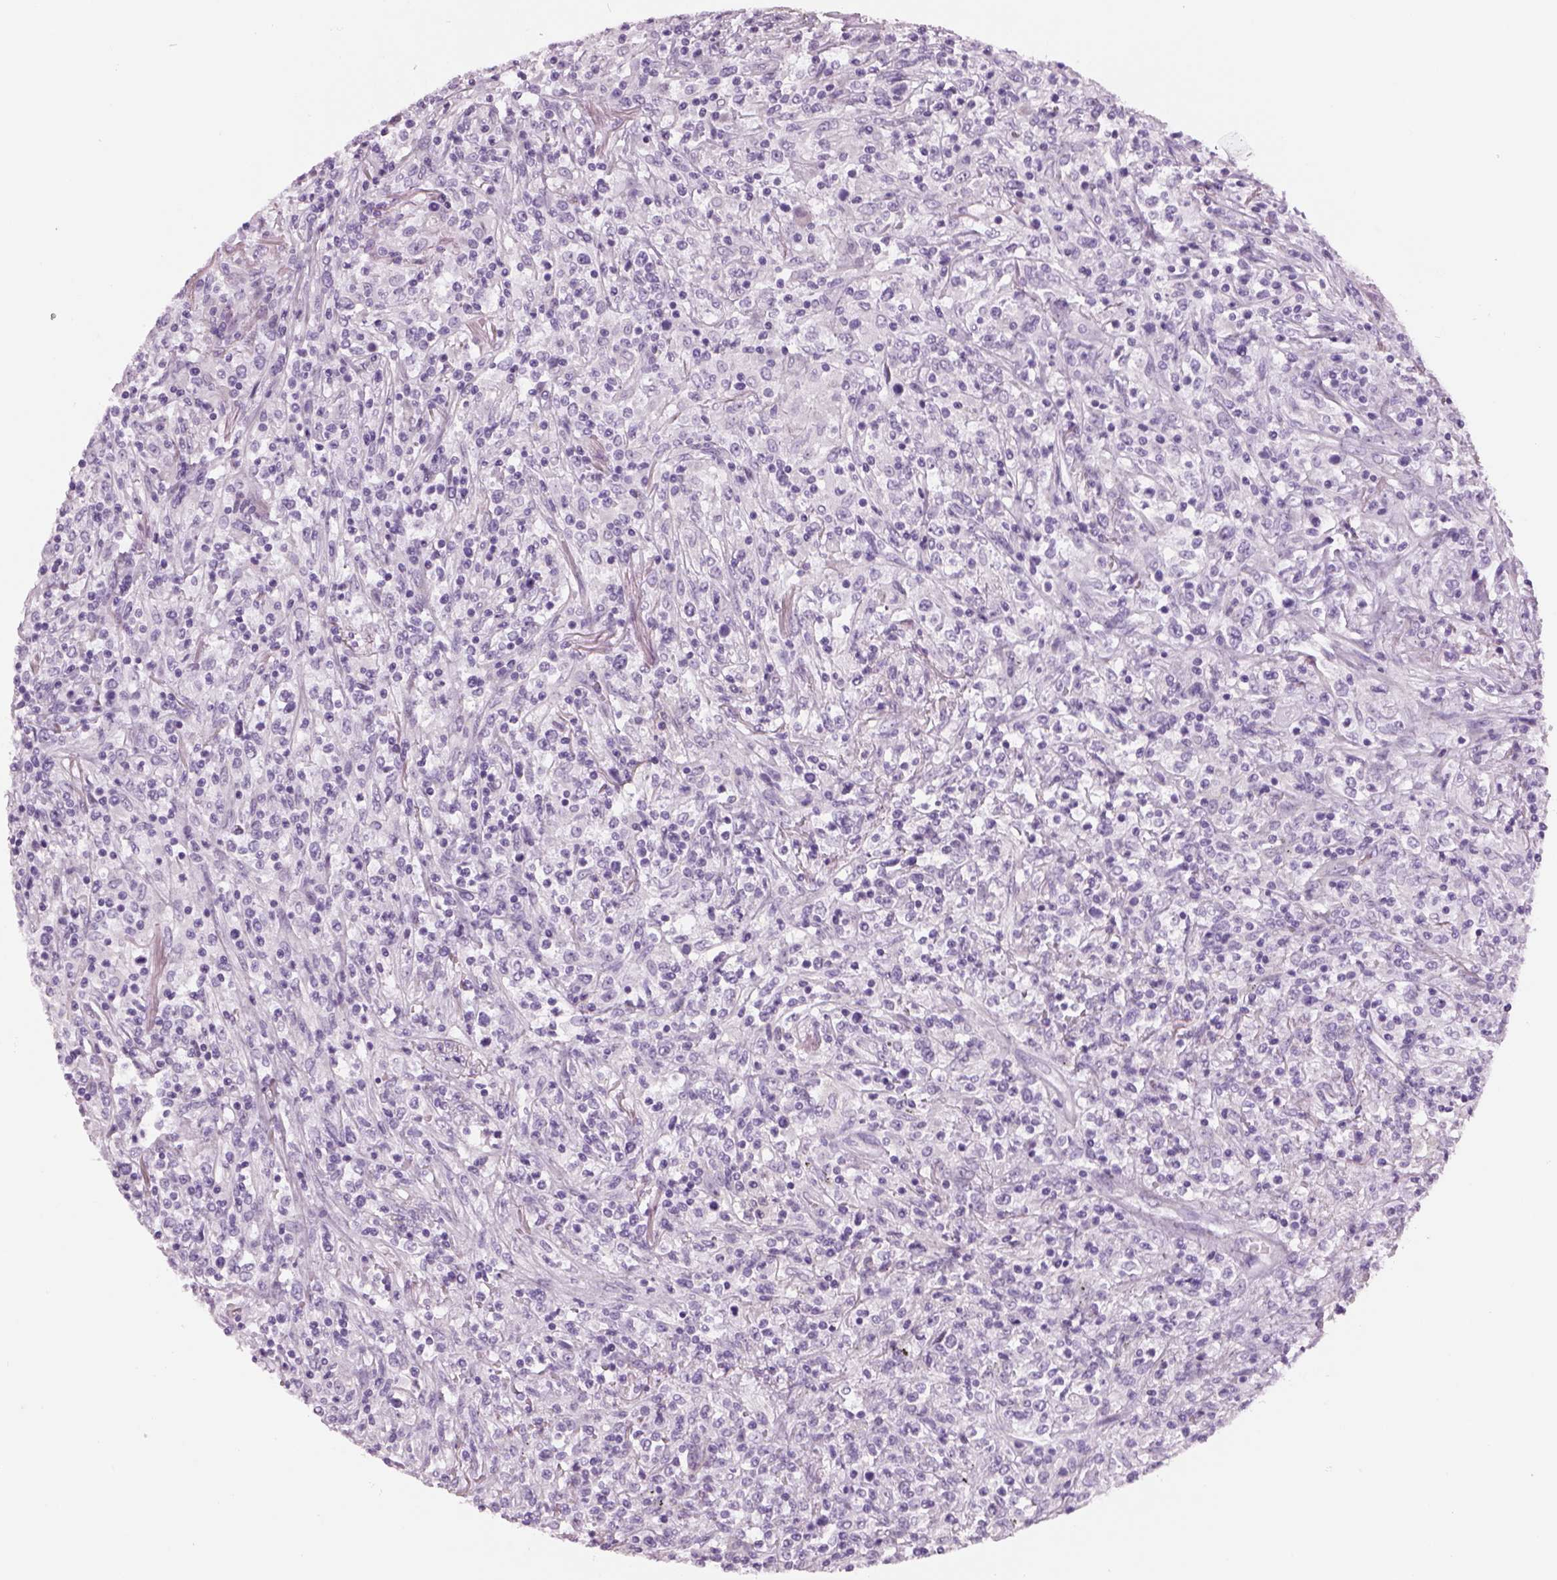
{"staining": {"intensity": "negative", "quantity": "none", "location": "none"}, "tissue": "lymphoma", "cell_type": "Tumor cells", "image_type": "cancer", "snomed": [{"axis": "morphology", "description": "Malignant lymphoma, non-Hodgkin's type, High grade"}, {"axis": "topography", "description": "Lung"}], "caption": "Tumor cells are negative for brown protein staining in high-grade malignant lymphoma, non-Hodgkin's type.", "gene": "KCNMB4", "patient": {"sex": "male", "age": 79}}